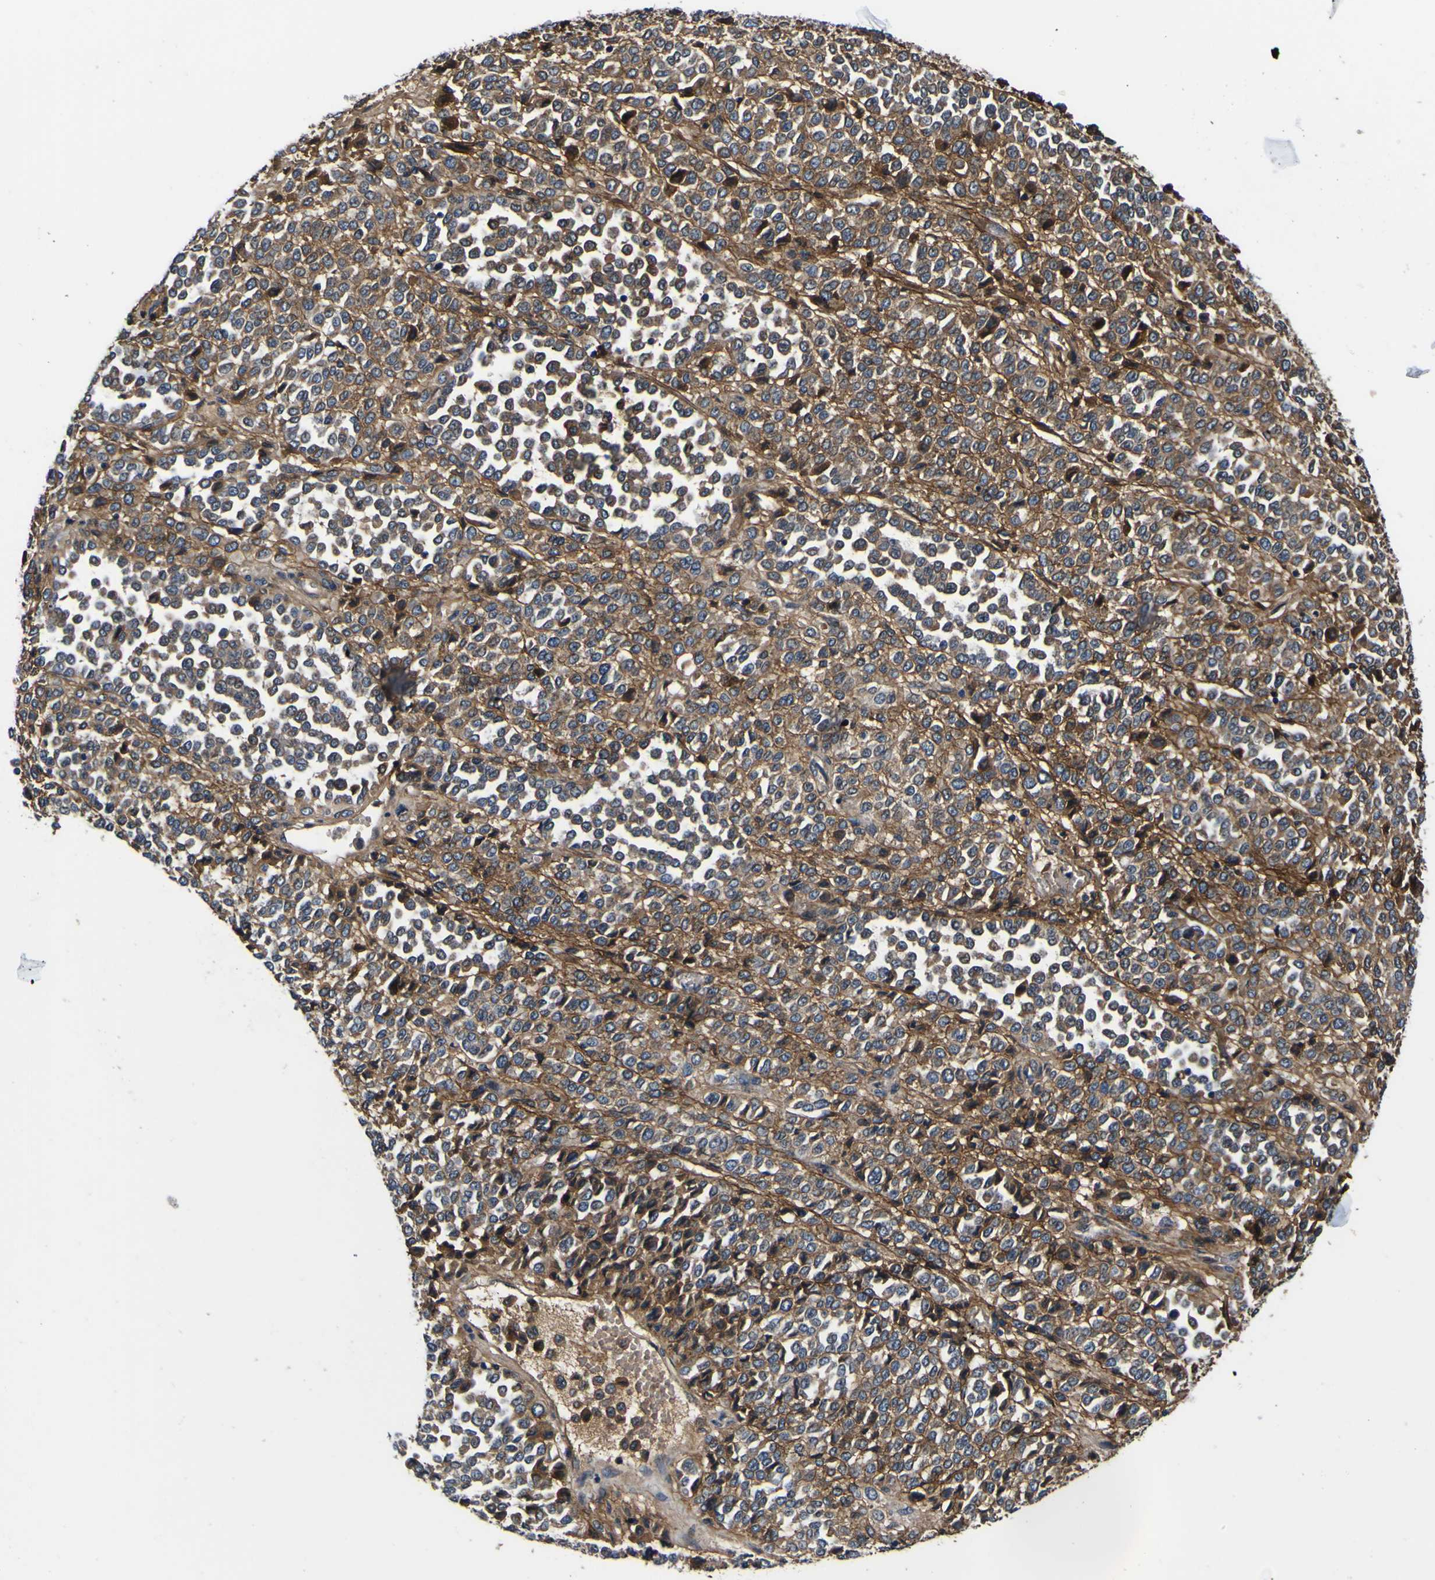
{"staining": {"intensity": "moderate", "quantity": ">75%", "location": "cytoplasmic/membranous"}, "tissue": "melanoma", "cell_type": "Tumor cells", "image_type": "cancer", "snomed": [{"axis": "morphology", "description": "Malignant melanoma, Metastatic site"}, {"axis": "topography", "description": "Pancreas"}], "caption": "High-magnification brightfield microscopy of malignant melanoma (metastatic site) stained with DAB (3,3'-diaminobenzidine) (brown) and counterstained with hematoxylin (blue). tumor cells exhibit moderate cytoplasmic/membranous expression is identified in about>75% of cells.", "gene": "POSTN", "patient": {"sex": "female", "age": 30}}